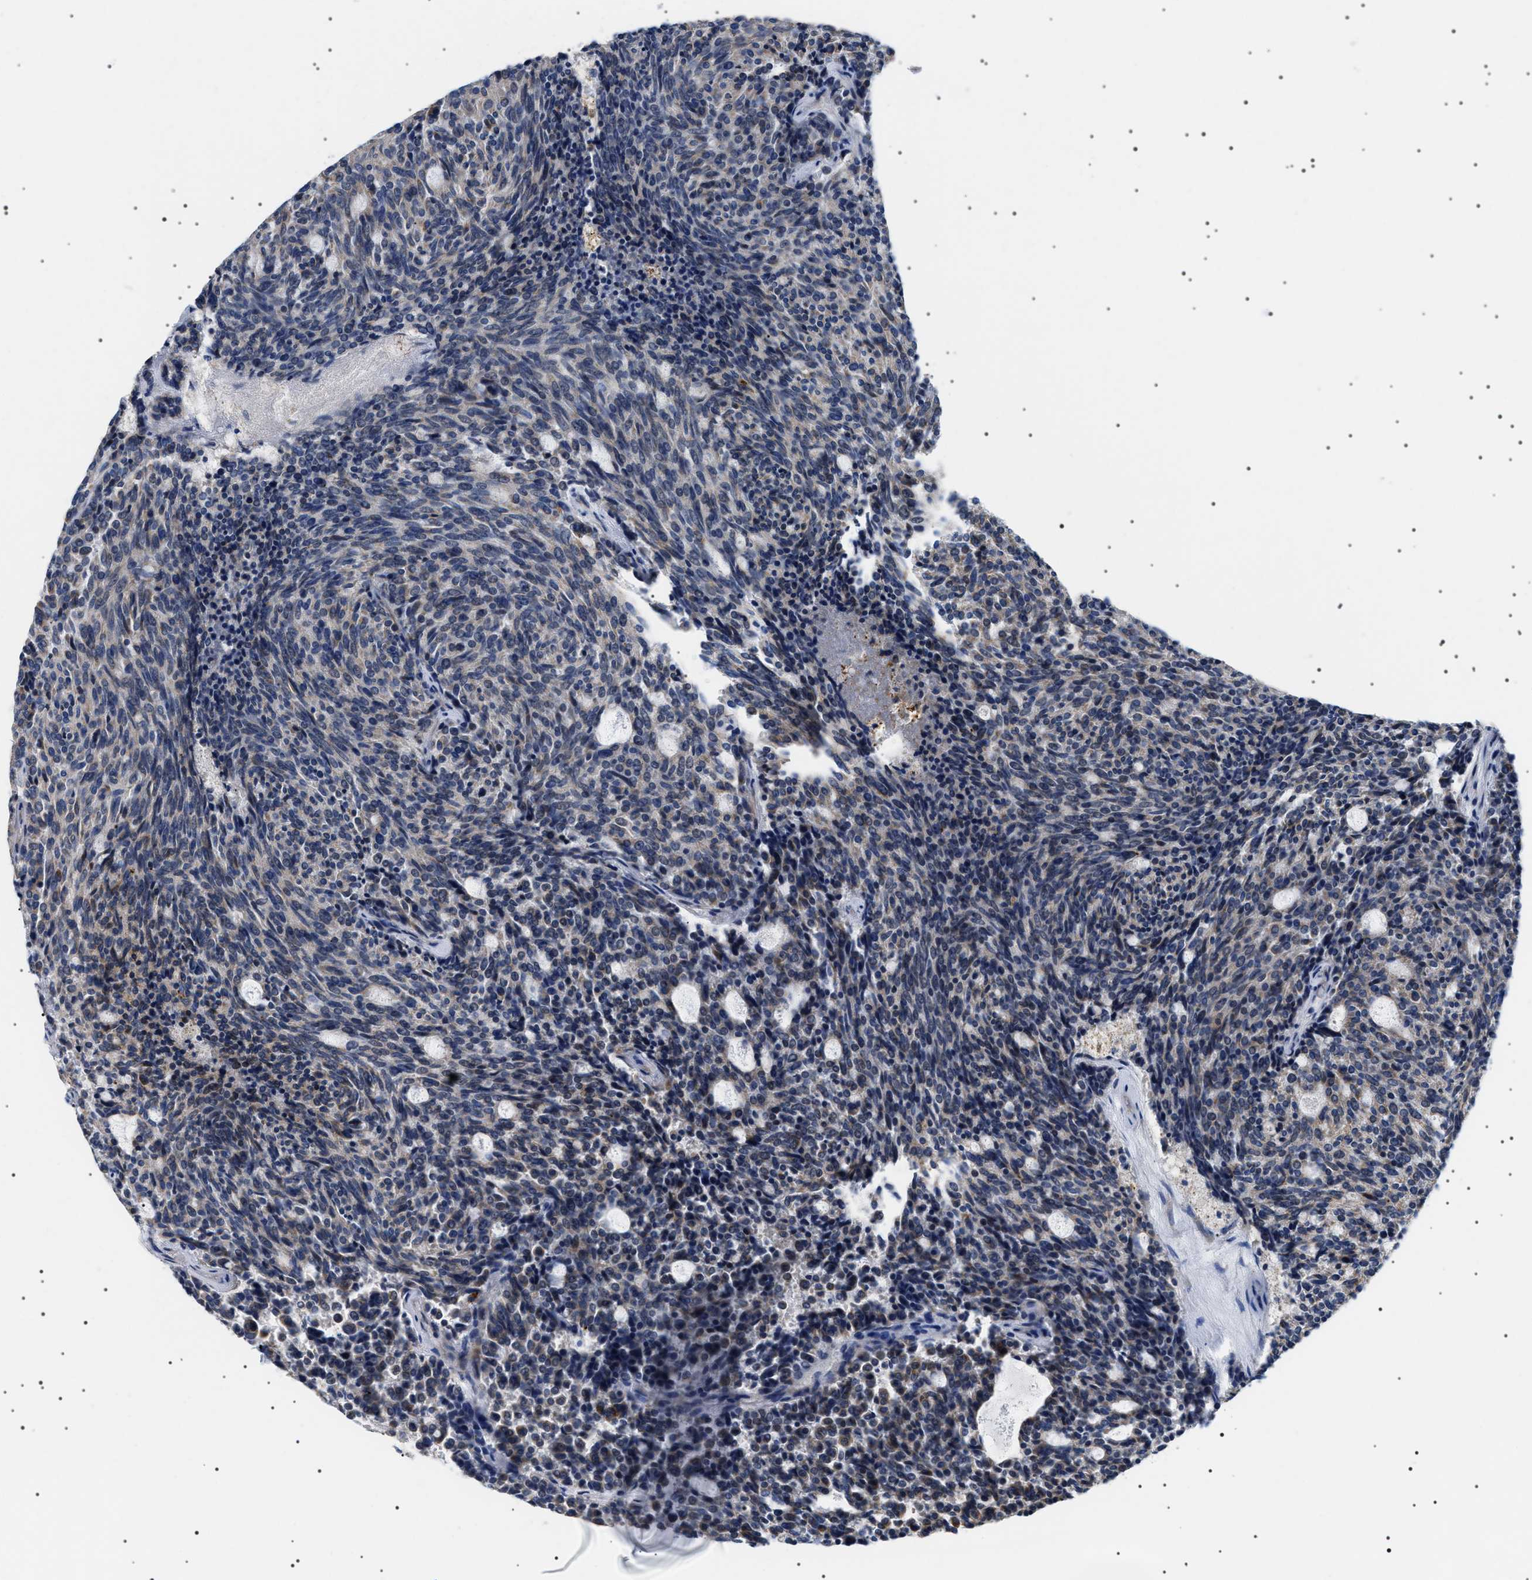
{"staining": {"intensity": "weak", "quantity": "<25%", "location": "cytoplasmic/membranous"}, "tissue": "carcinoid", "cell_type": "Tumor cells", "image_type": "cancer", "snomed": [{"axis": "morphology", "description": "Carcinoid, malignant, NOS"}, {"axis": "topography", "description": "Pancreas"}], "caption": "The photomicrograph displays no staining of tumor cells in carcinoid.", "gene": "TMEM222", "patient": {"sex": "female", "age": 54}}